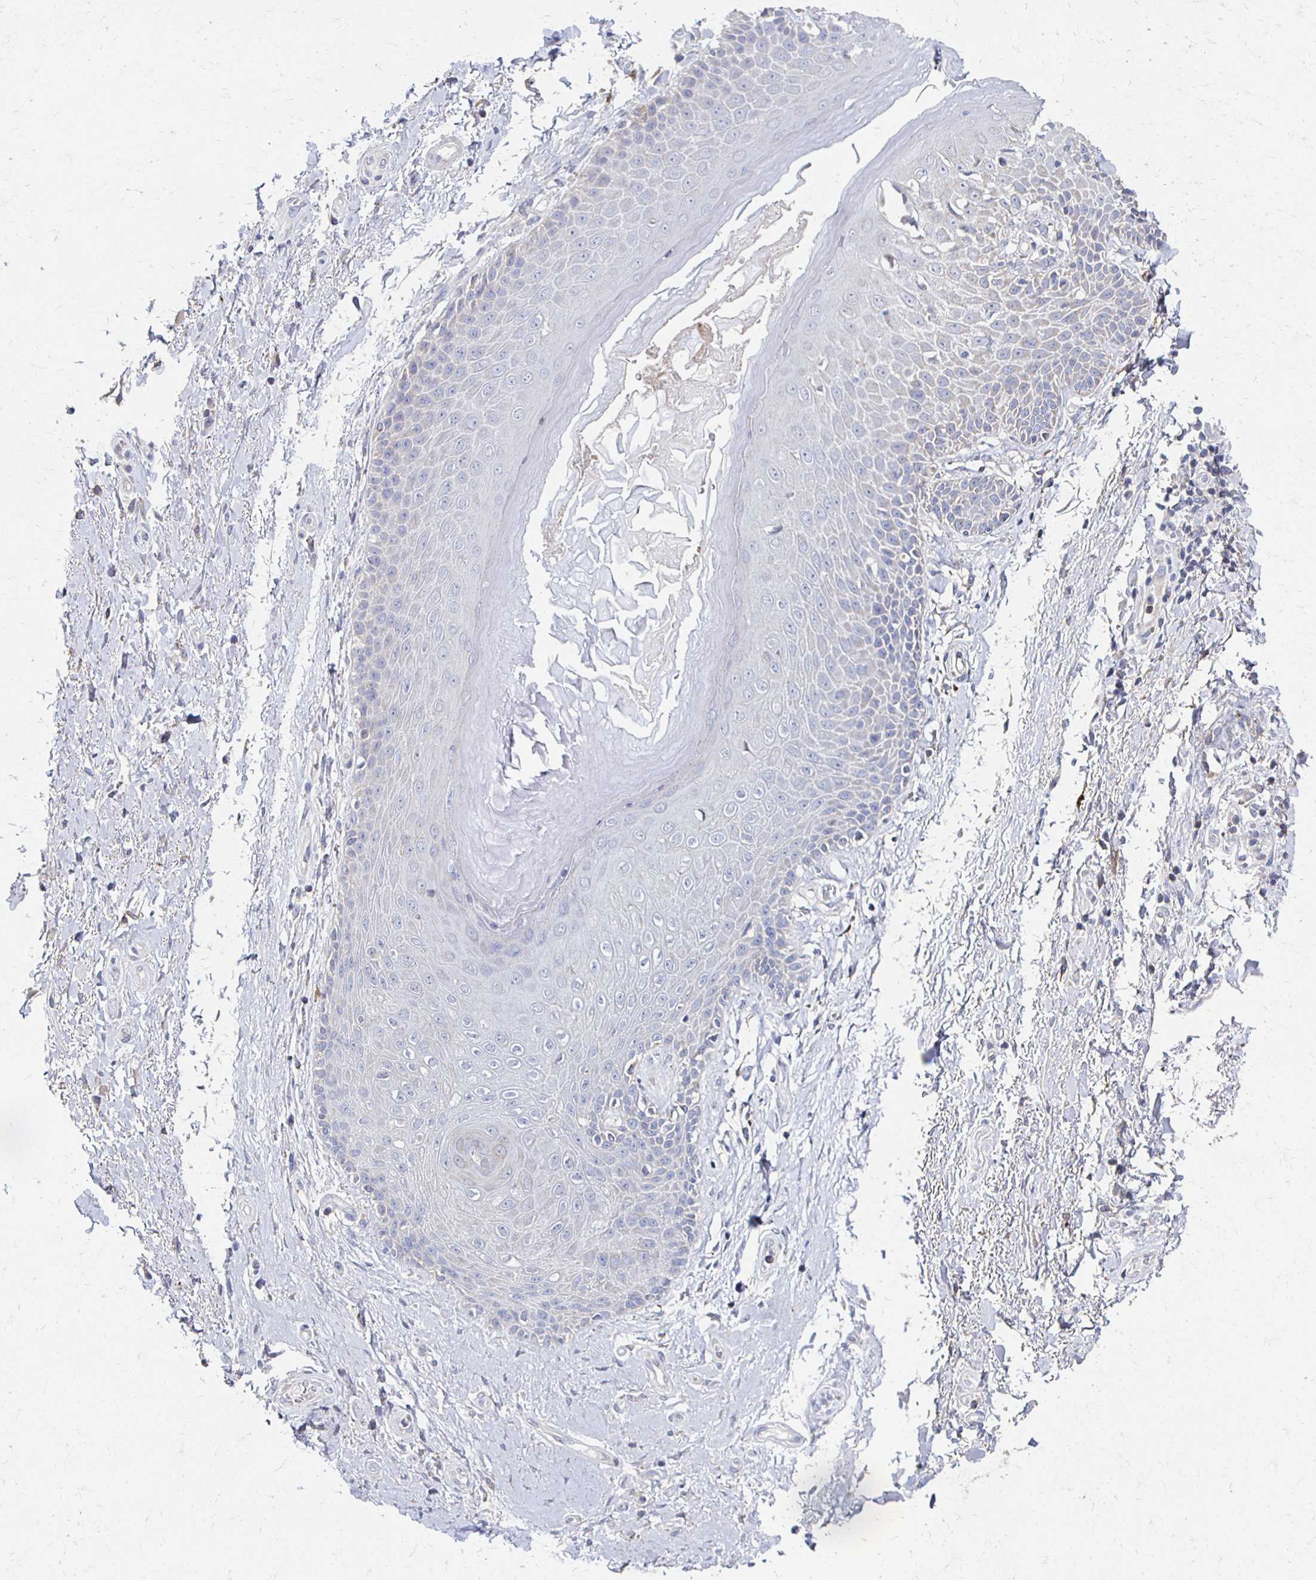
{"staining": {"intensity": "negative", "quantity": "none", "location": "none"}, "tissue": "adipose tissue", "cell_type": "Adipocytes", "image_type": "normal", "snomed": [{"axis": "morphology", "description": "Normal tissue, NOS"}, {"axis": "topography", "description": "Peripheral nerve tissue"}], "caption": "Photomicrograph shows no protein positivity in adipocytes of benign adipose tissue.", "gene": "CX3CR1", "patient": {"sex": "male", "age": 51}}